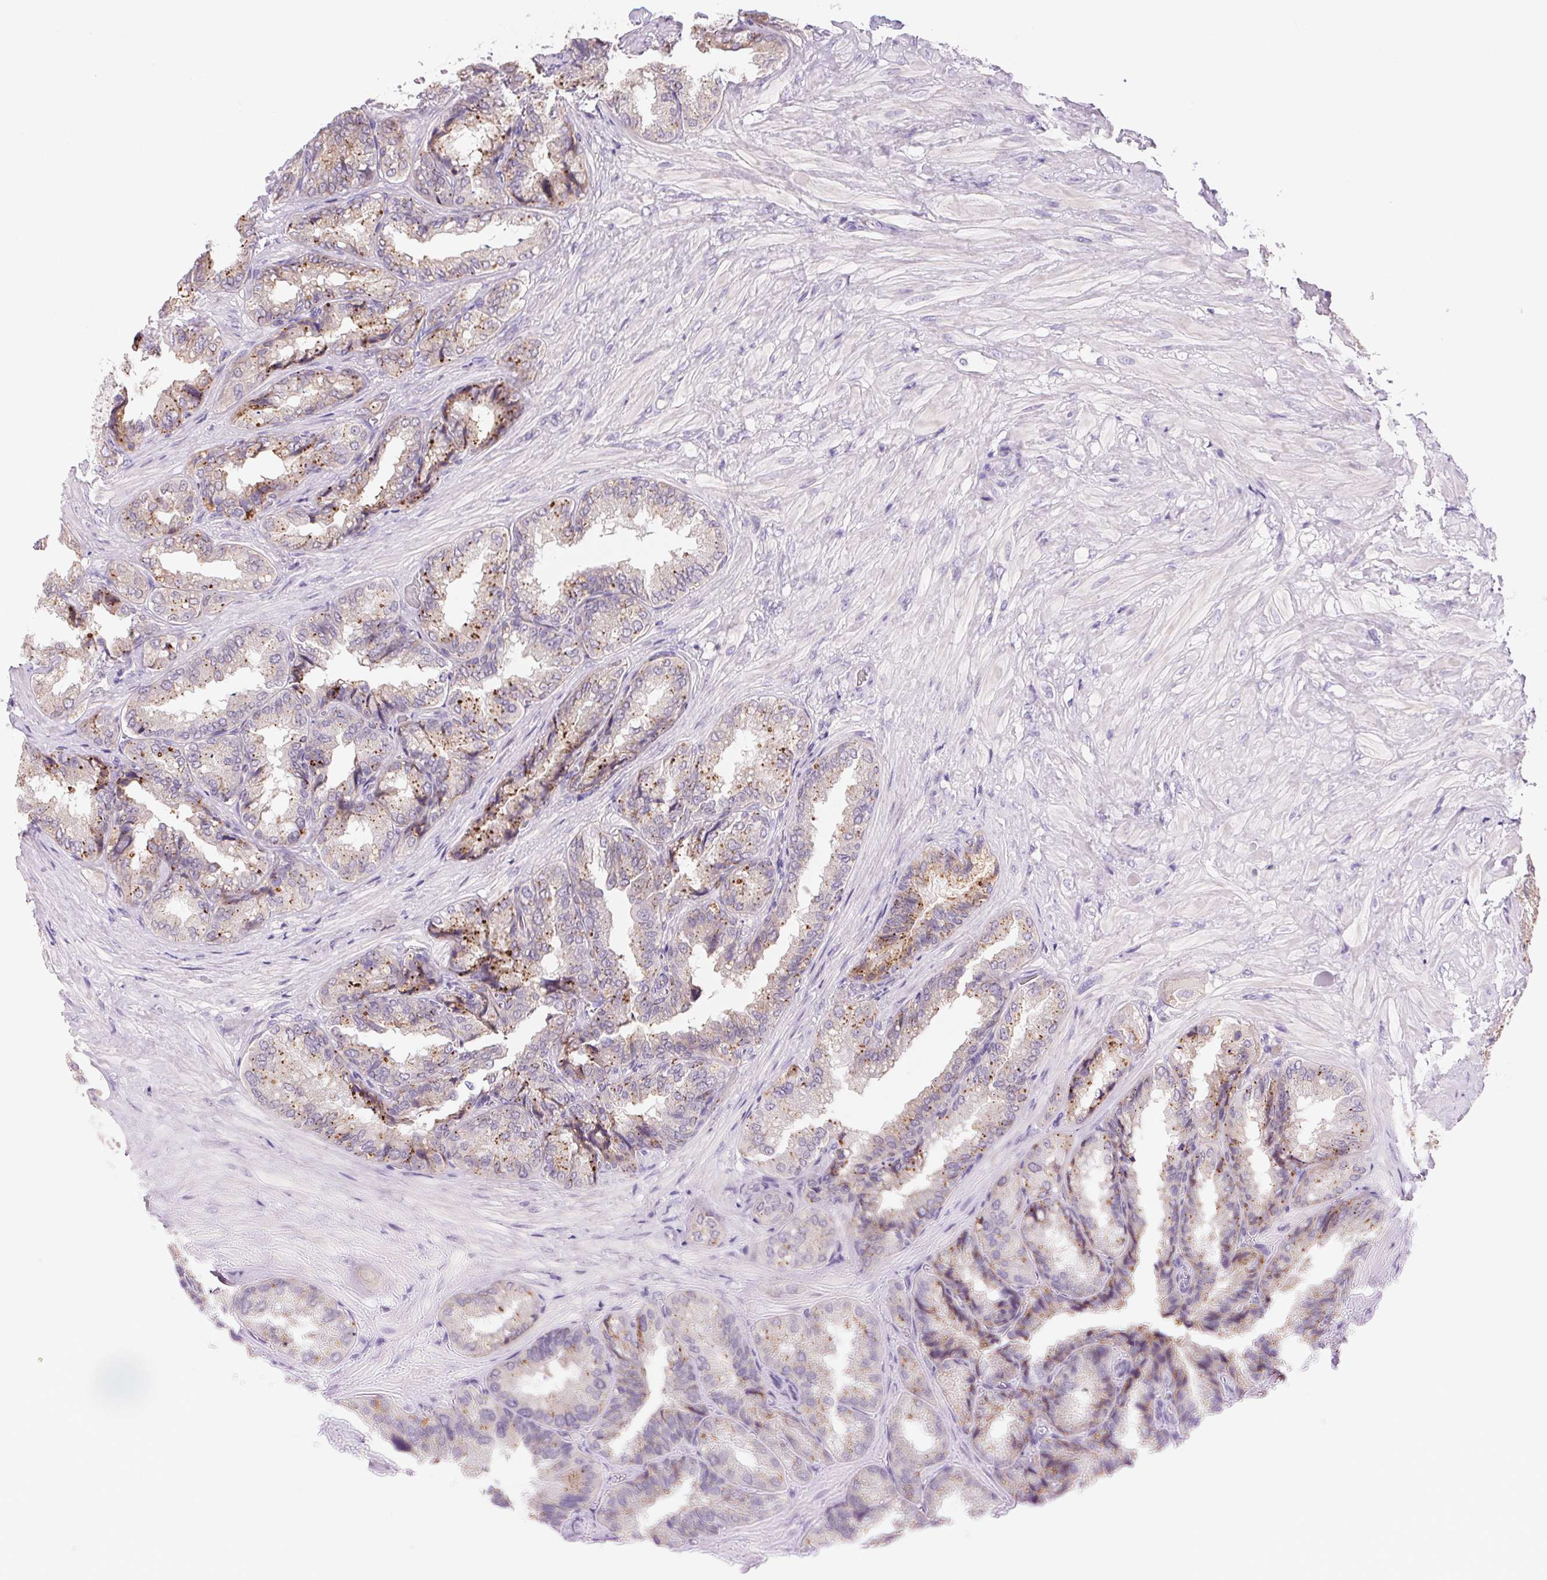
{"staining": {"intensity": "moderate", "quantity": "25%-75%", "location": "cytoplasmic/membranous"}, "tissue": "seminal vesicle", "cell_type": "Glandular cells", "image_type": "normal", "snomed": [{"axis": "morphology", "description": "Normal tissue, NOS"}, {"axis": "topography", "description": "Seminal veicle"}], "caption": "Immunohistochemical staining of benign human seminal vesicle exhibits 25%-75% levels of moderate cytoplasmic/membranous protein staining in about 25%-75% of glandular cells.", "gene": "TEKT1", "patient": {"sex": "male", "age": 68}}